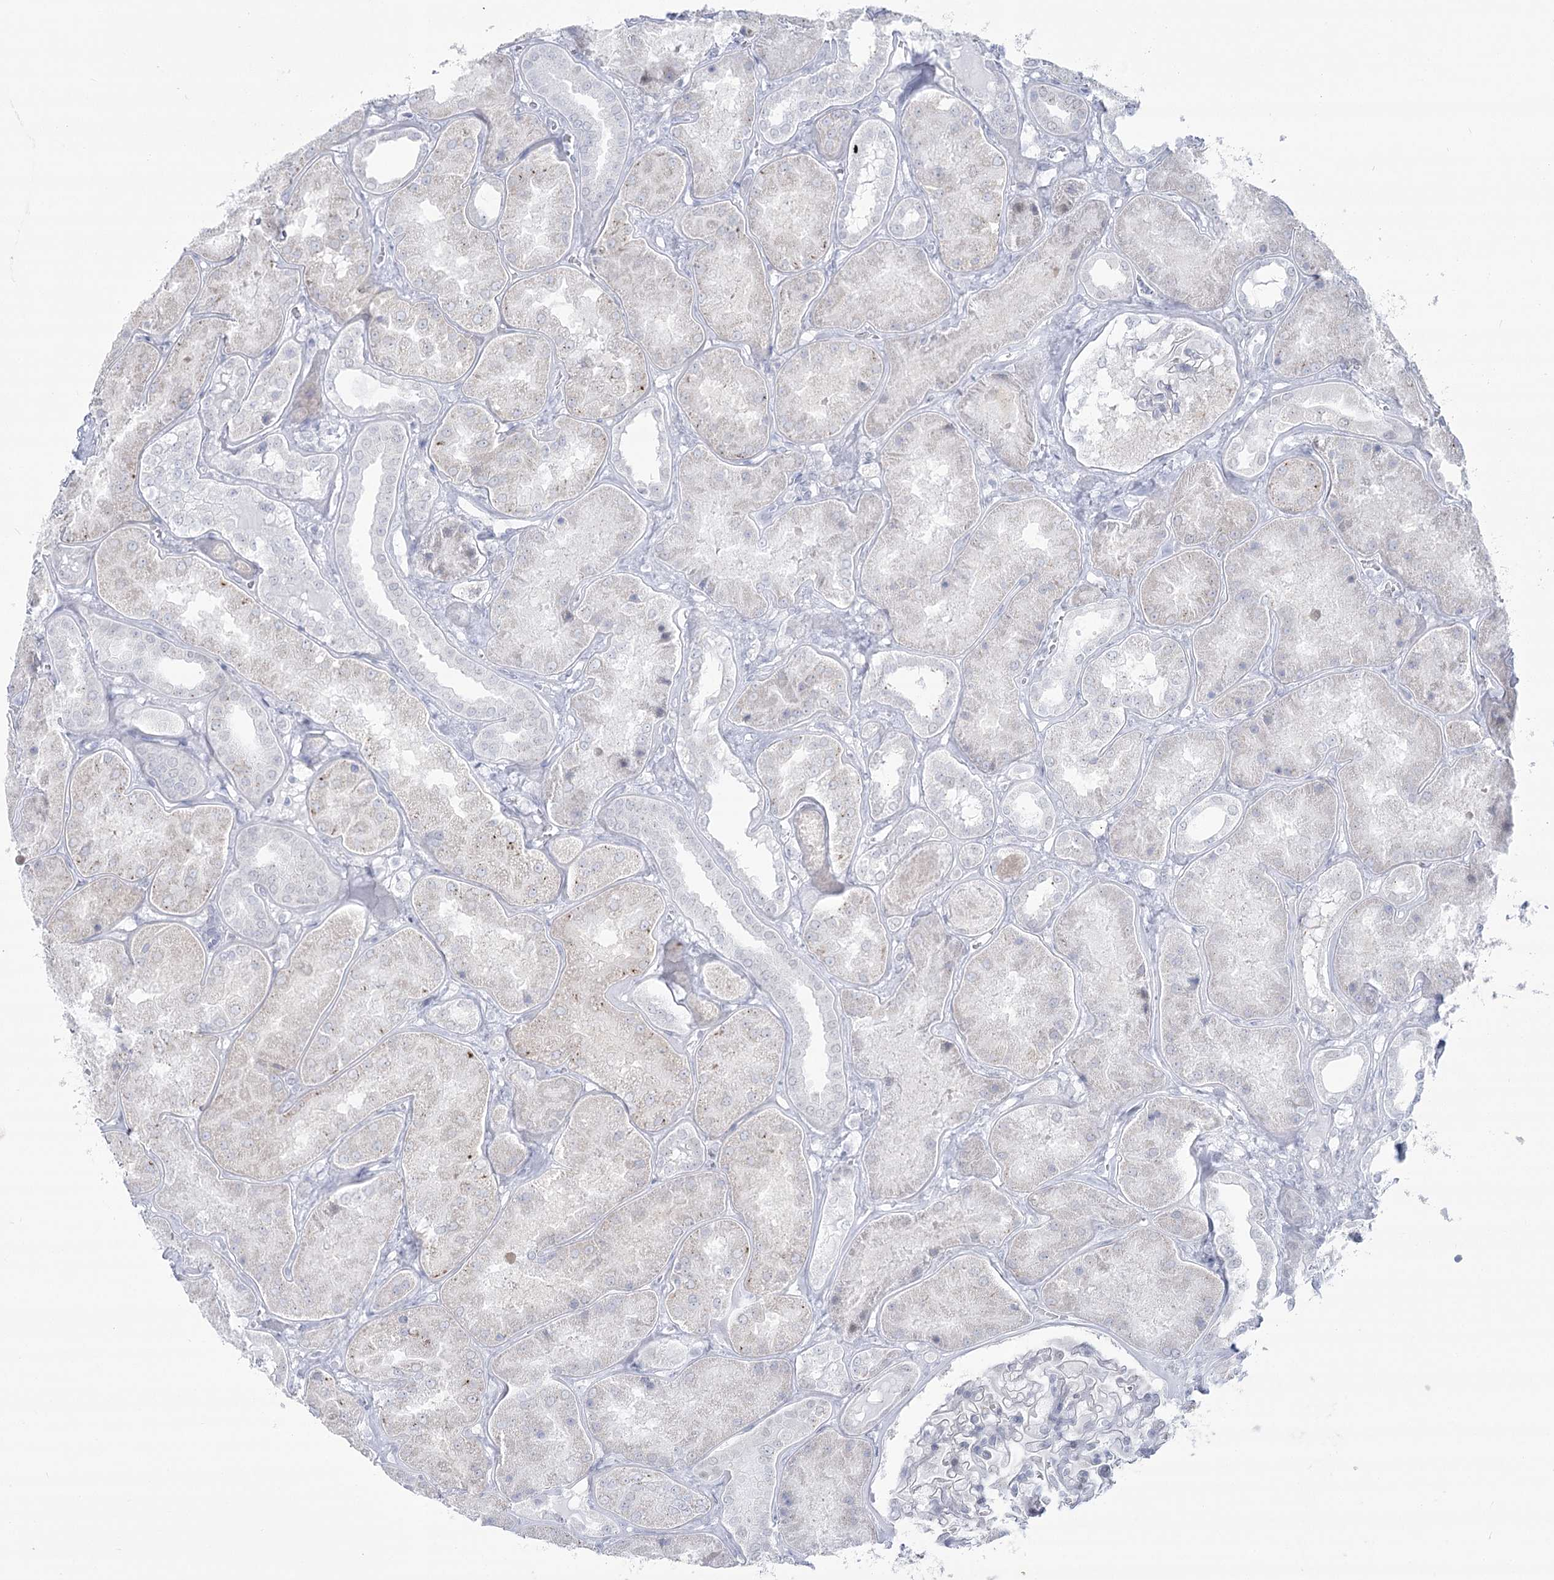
{"staining": {"intensity": "negative", "quantity": "none", "location": "none"}, "tissue": "kidney", "cell_type": "Cells in glomeruli", "image_type": "normal", "snomed": [{"axis": "morphology", "description": "Normal tissue, NOS"}, {"axis": "topography", "description": "Kidney"}], "caption": "A high-resolution histopathology image shows IHC staining of benign kidney, which demonstrates no significant positivity in cells in glomeruli.", "gene": "ZNF843", "patient": {"sex": "female", "age": 56}}